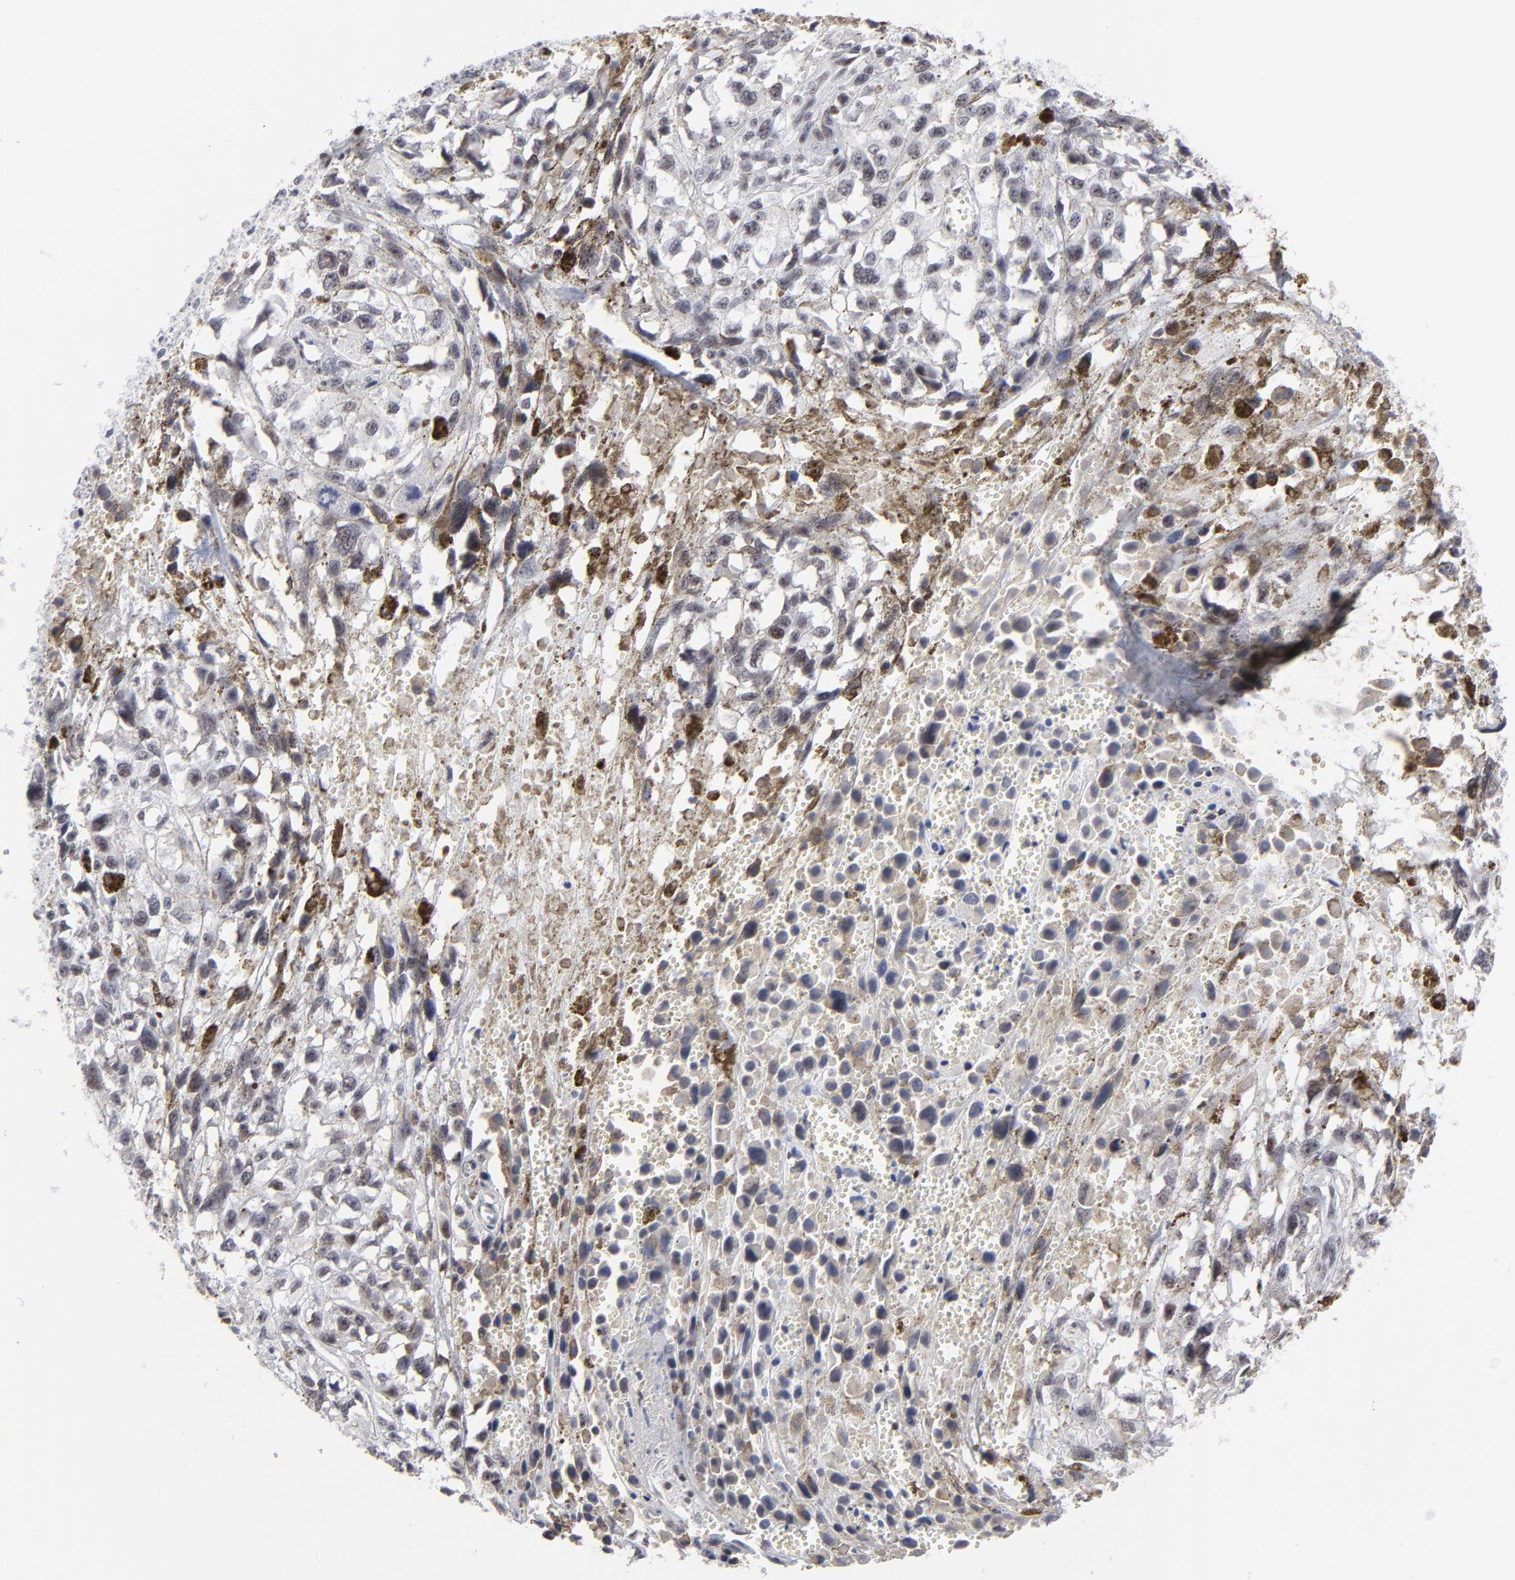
{"staining": {"intensity": "negative", "quantity": "none", "location": "none"}, "tissue": "melanoma", "cell_type": "Tumor cells", "image_type": "cancer", "snomed": [{"axis": "morphology", "description": "Malignant melanoma, Metastatic site"}, {"axis": "topography", "description": "Lymph node"}], "caption": "Immunohistochemical staining of melanoma demonstrates no significant expression in tumor cells.", "gene": "SP2", "patient": {"sex": "male", "age": 59}}